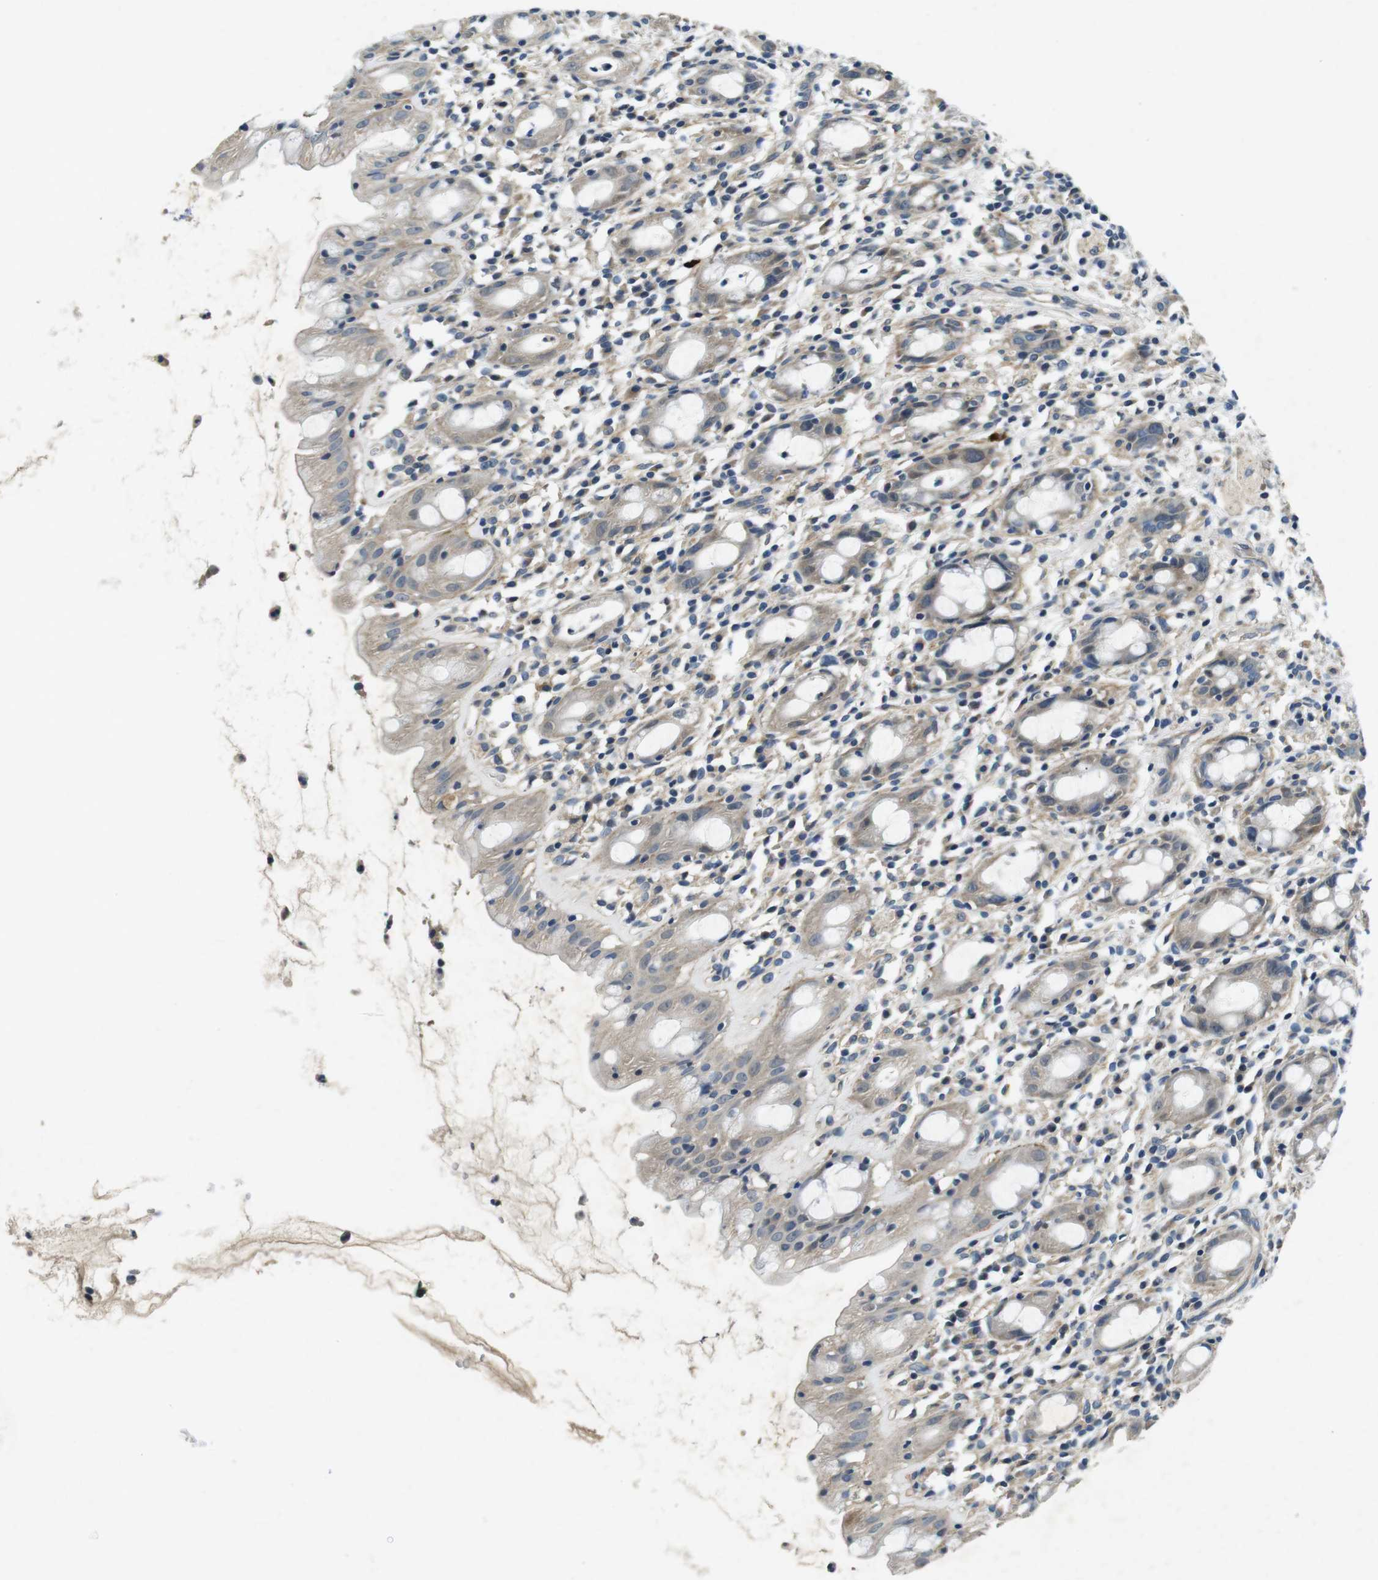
{"staining": {"intensity": "weak", "quantity": "<25%", "location": "cytoplasmic/membranous"}, "tissue": "rectum", "cell_type": "Glandular cells", "image_type": "normal", "snomed": [{"axis": "morphology", "description": "Normal tissue, NOS"}, {"axis": "topography", "description": "Rectum"}], "caption": "A micrograph of rectum stained for a protein reveals no brown staining in glandular cells. (Immunohistochemistry, brightfield microscopy, high magnification).", "gene": "DTNA", "patient": {"sex": "male", "age": 44}}